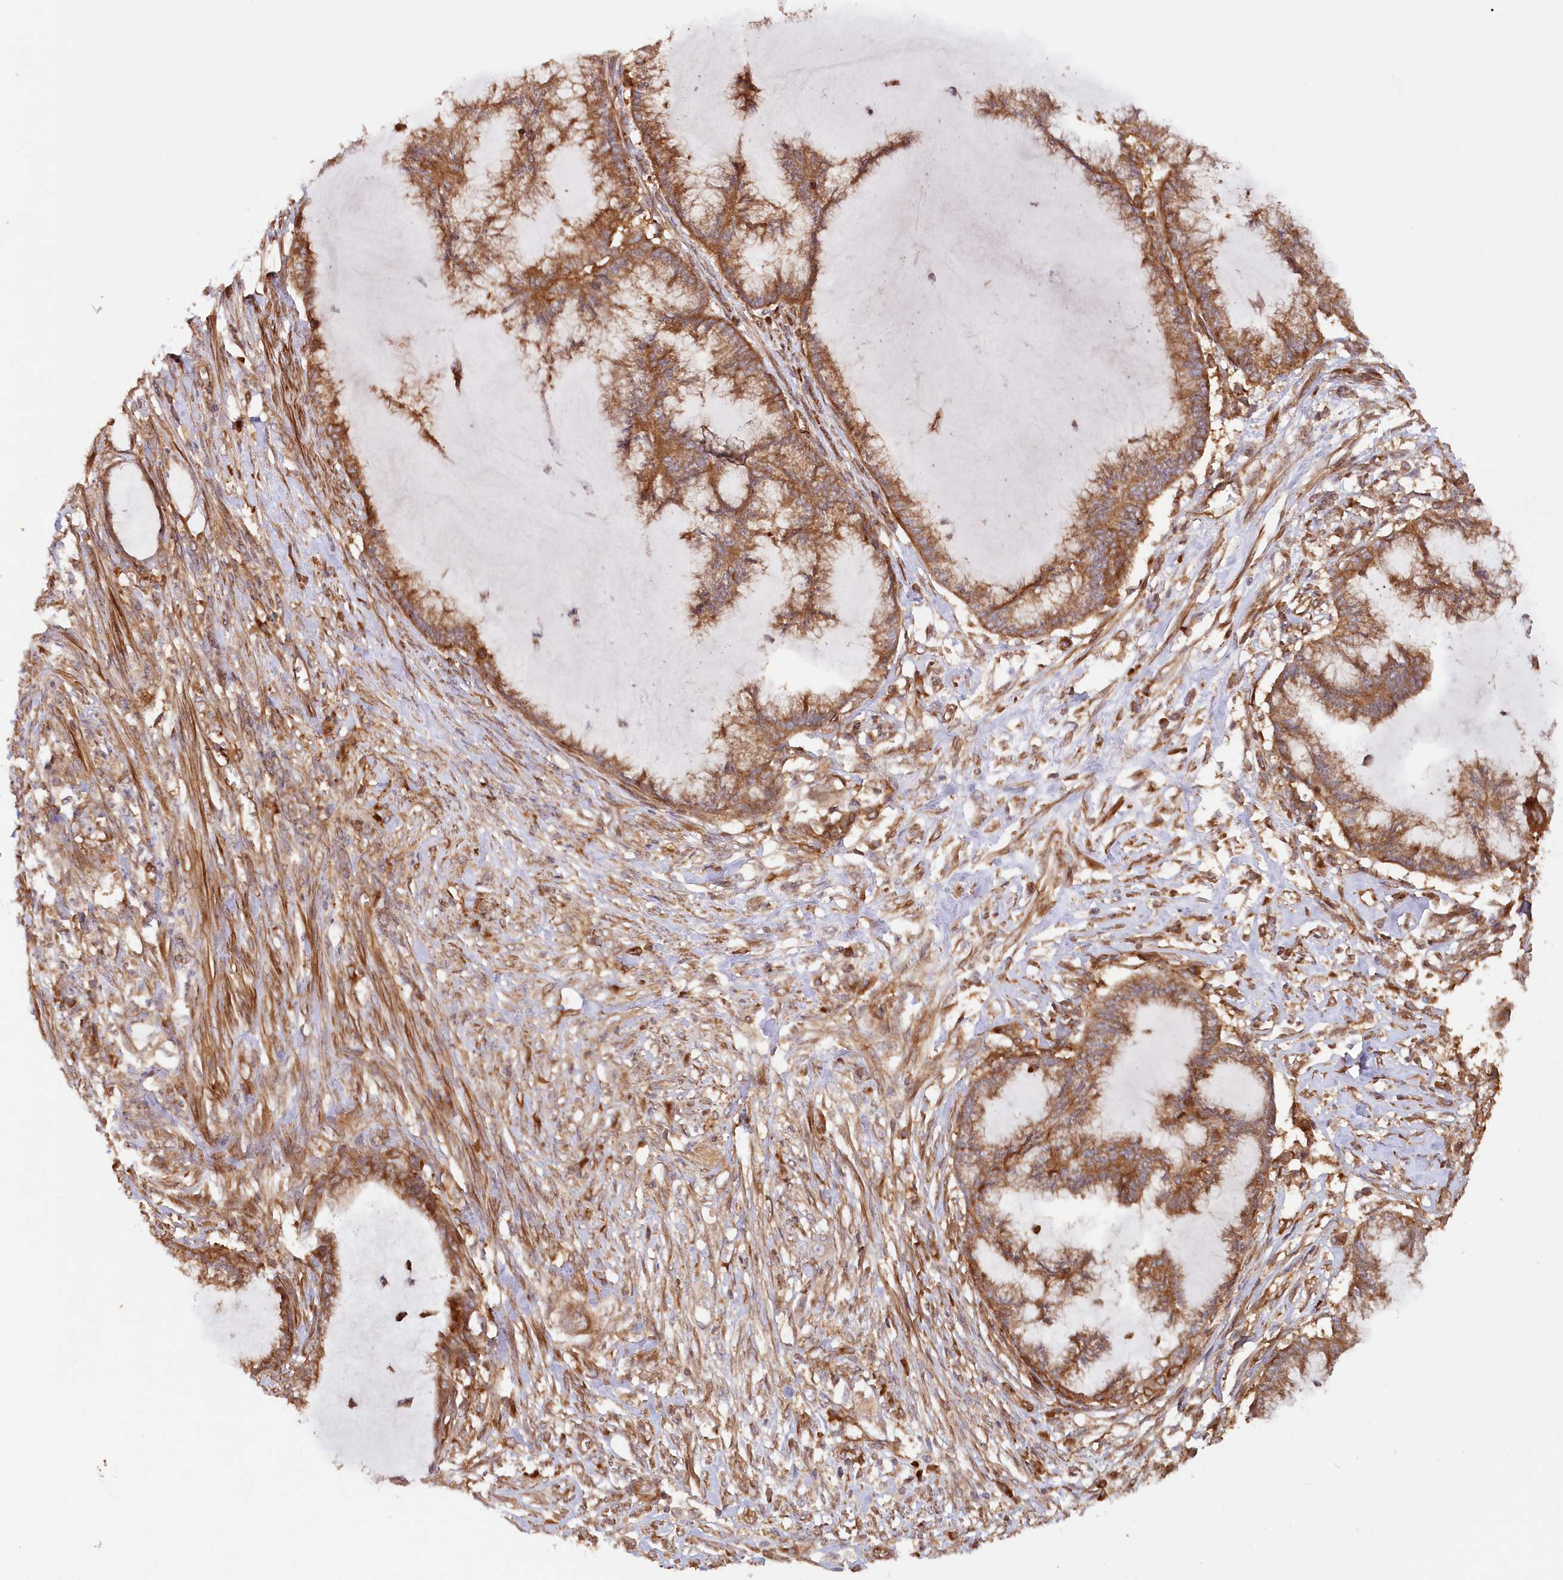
{"staining": {"intensity": "moderate", "quantity": ">75%", "location": "cytoplasmic/membranous"}, "tissue": "endometrial cancer", "cell_type": "Tumor cells", "image_type": "cancer", "snomed": [{"axis": "morphology", "description": "Adenocarcinoma, NOS"}, {"axis": "topography", "description": "Endometrium"}], "caption": "Endometrial cancer (adenocarcinoma) stained for a protein (brown) shows moderate cytoplasmic/membranous positive positivity in approximately >75% of tumor cells.", "gene": "PAIP2", "patient": {"sex": "female", "age": 86}}